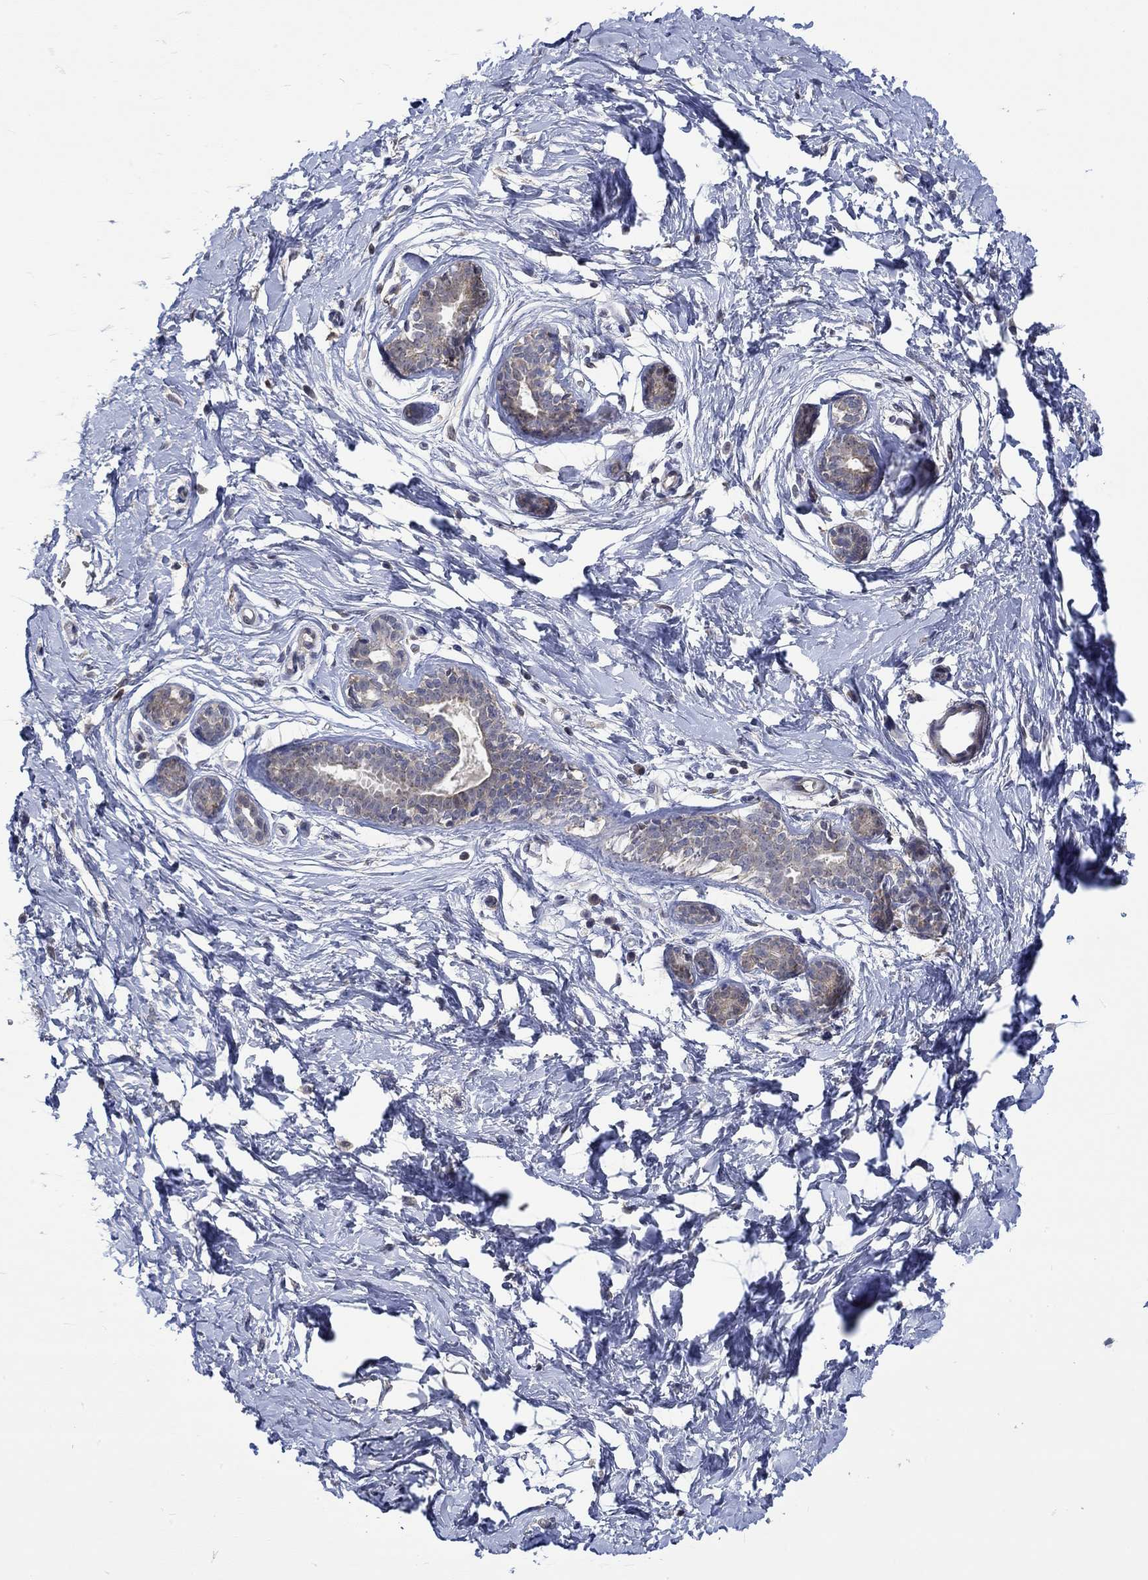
{"staining": {"intensity": "negative", "quantity": "none", "location": "none"}, "tissue": "breast", "cell_type": "Adipocytes", "image_type": "normal", "snomed": [{"axis": "morphology", "description": "Normal tissue, NOS"}, {"axis": "topography", "description": "Breast"}], "caption": "A high-resolution photomicrograph shows immunohistochemistry staining of normal breast, which exhibits no significant expression in adipocytes.", "gene": "WASF1", "patient": {"sex": "female", "age": 37}}